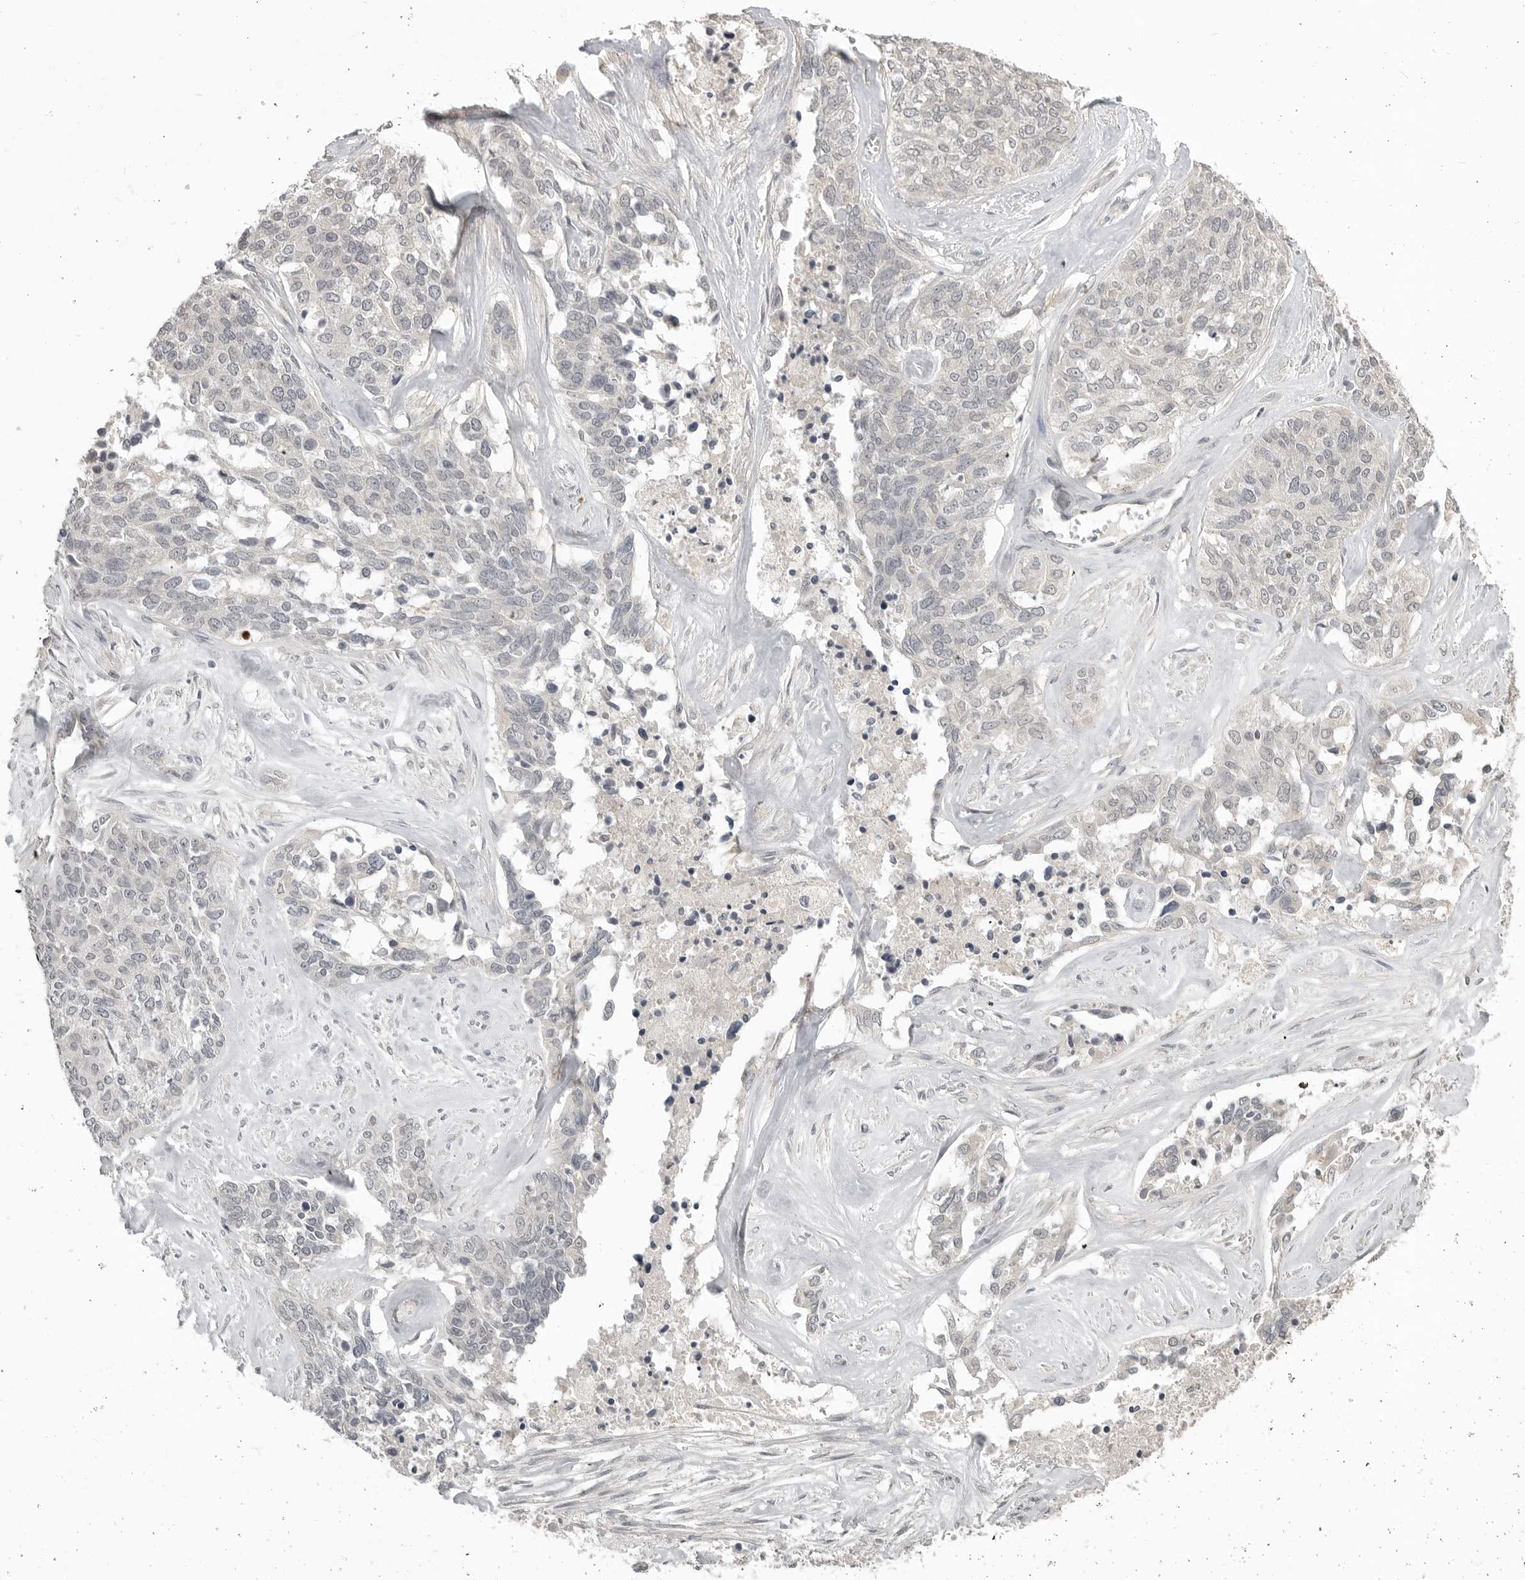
{"staining": {"intensity": "negative", "quantity": "none", "location": "none"}, "tissue": "ovarian cancer", "cell_type": "Tumor cells", "image_type": "cancer", "snomed": [{"axis": "morphology", "description": "Cystadenocarcinoma, serous, NOS"}, {"axis": "topography", "description": "Ovary"}], "caption": "There is no significant positivity in tumor cells of ovarian cancer (serous cystadenocarcinoma).", "gene": "FOXP3", "patient": {"sex": "female", "age": 44}}